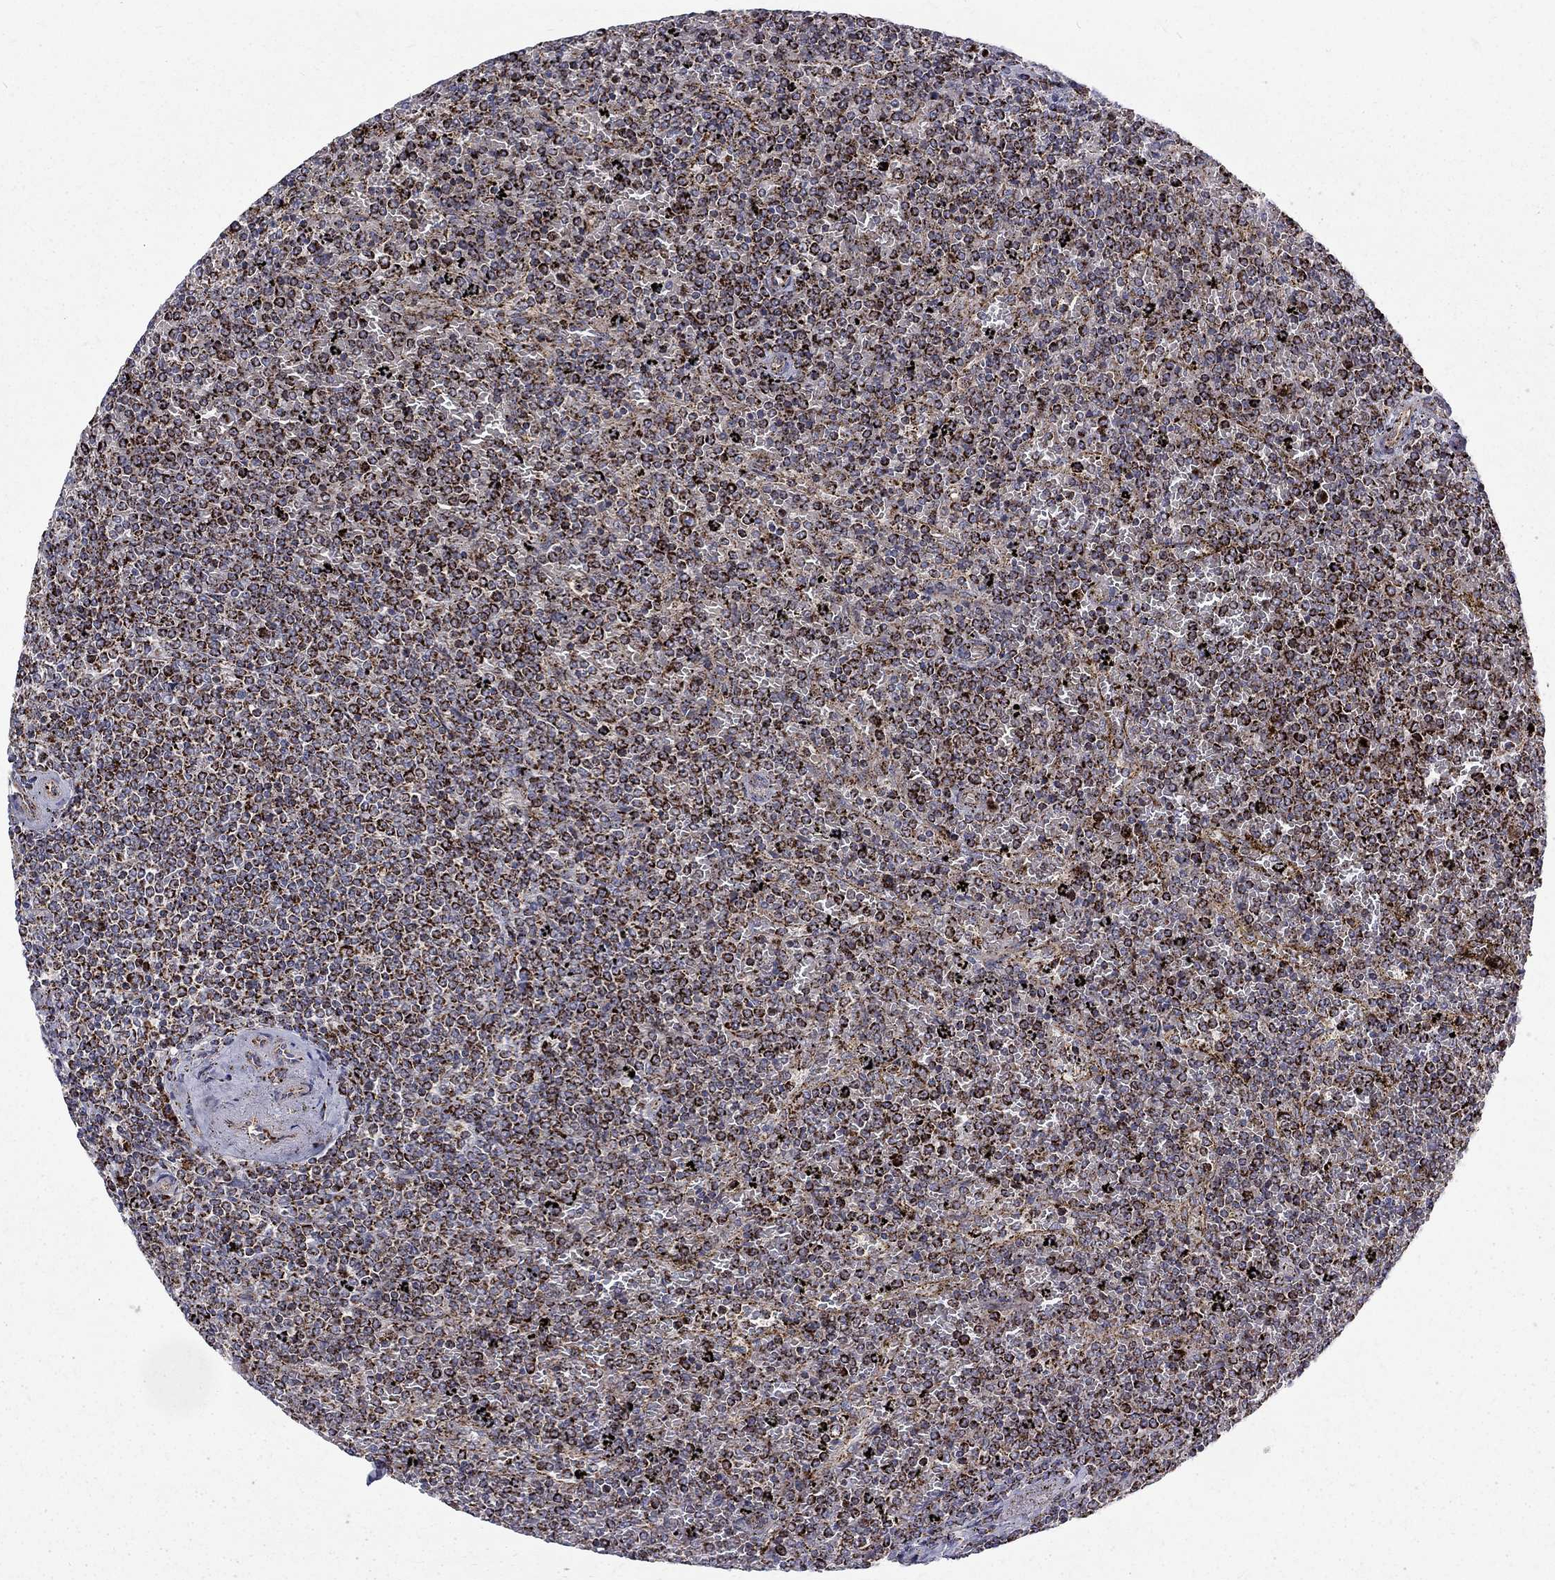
{"staining": {"intensity": "strong", "quantity": ">75%", "location": "cytoplasmic/membranous"}, "tissue": "lymphoma", "cell_type": "Tumor cells", "image_type": "cancer", "snomed": [{"axis": "morphology", "description": "Malignant lymphoma, non-Hodgkin's type, Low grade"}, {"axis": "topography", "description": "Spleen"}], "caption": "Tumor cells demonstrate high levels of strong cytoplasmic/membranous positivity in about >75% of cells in human malignant lymphoma, non-Hodgkin's type (low-grade). The staining was performed using DAB (3,3'-diaminobenzidine), with brown indicating positive protein expression. Nuclei are stained blue with hematoxylin.", "gene": "ALDH1B1", "patient": {"sex": "female", "age": 77}}